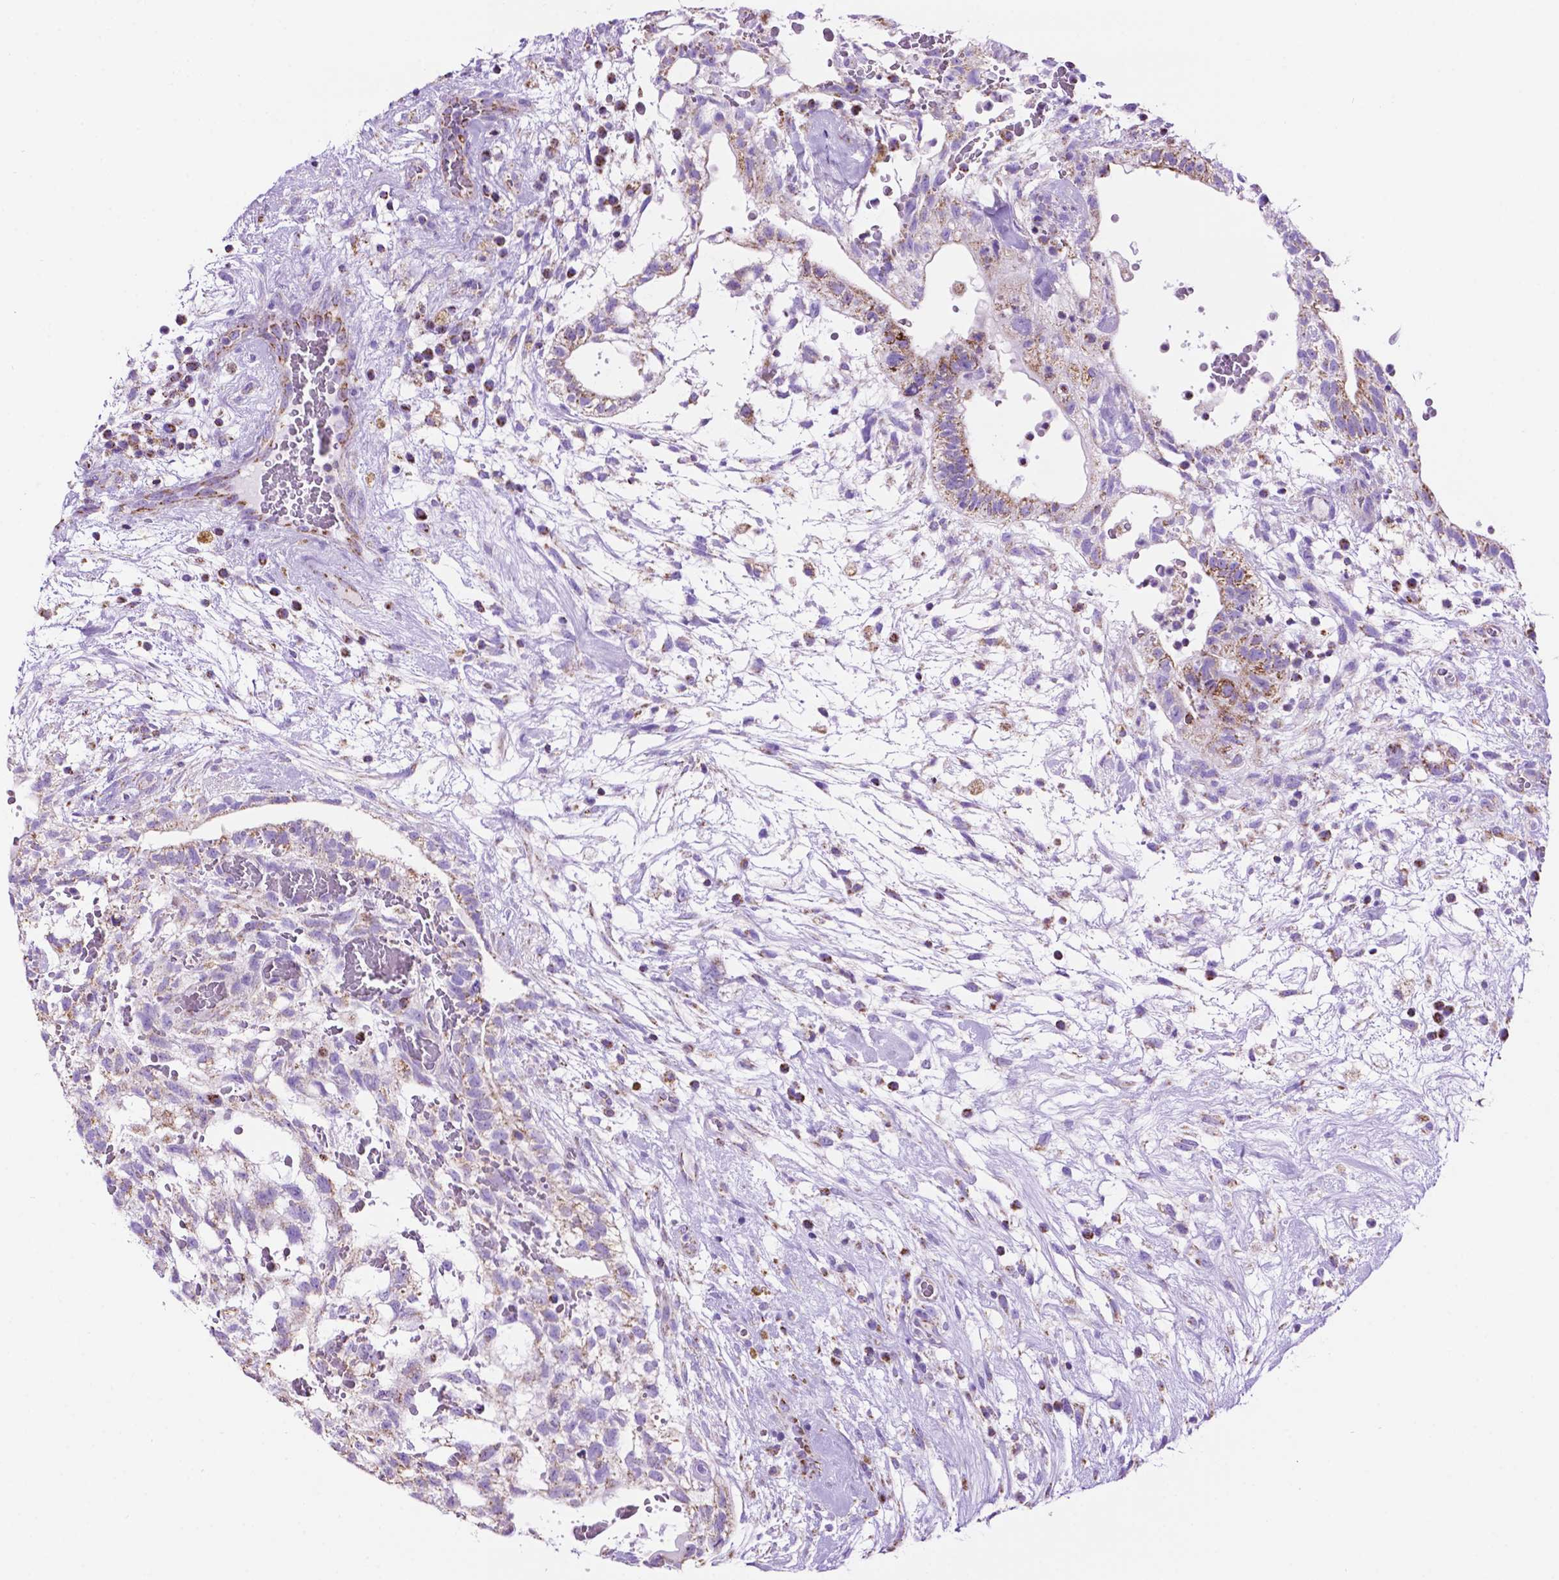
{"staining": {"intensity": "weak", "quantity": ">75%", "location": "cytoplasmic/membranous"}, "tissue": "testis cancer", "cell_type": "Tumor cells", "image_type": "cancer", "snomed": [{"axis": "morphology", "description": "Normal tissue, NOS"}, {"axis": "morphology", "description": "Carcinoma, Embryonal, NOS"}, {"axis": "topography", "description": "Testis"}], "caption": "A brown stain labels weak cytoplasmic/membranous expression of a protein in human embryonal carcinoma (testis) tumor cells.", "gene": "GDPD5", "patient": {"sex": "male", "age": 32}}